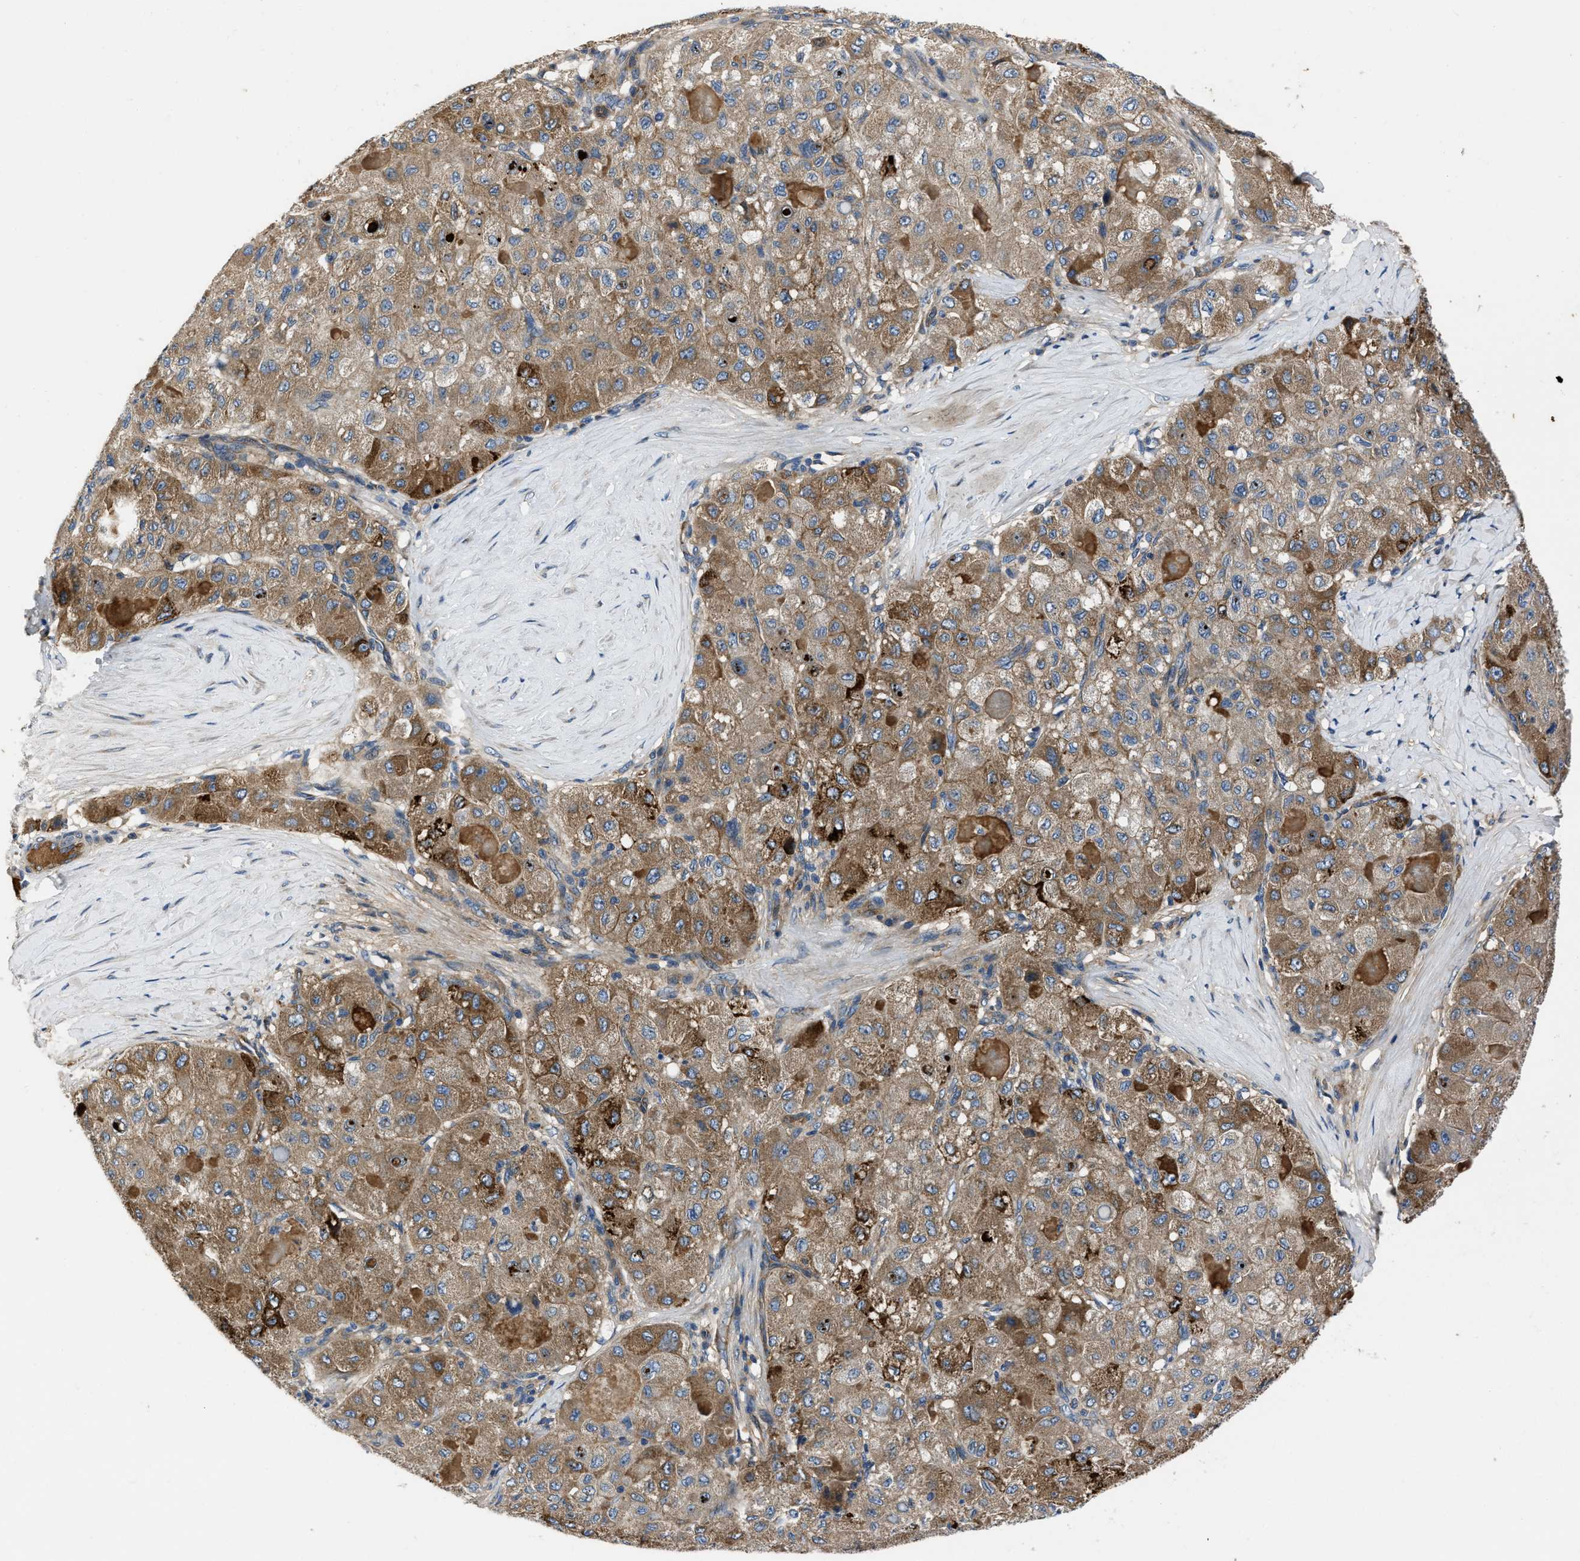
{"staining": {"intensity": "moderate", "quantity": ">75%", "location": "cytoplasmic/membranous"}, "tissue": "liver cancer", "cell_type": "Tumor cells", "image_type": "cancer", "snomed": [{"axis": "morphology", "description": "Carcinoma, Hepatocellular, NOS"}, {"axis": "topography", "description": "Liver"}], "caption": "Immunohistochemical staining of human liver cancer demonstrates medium levels of moderate cytoplasmic/membranous expression in approximately >75% of tumor cells.", "gene": "ERC1", "patient": {"sex": "male", "age": 80}}